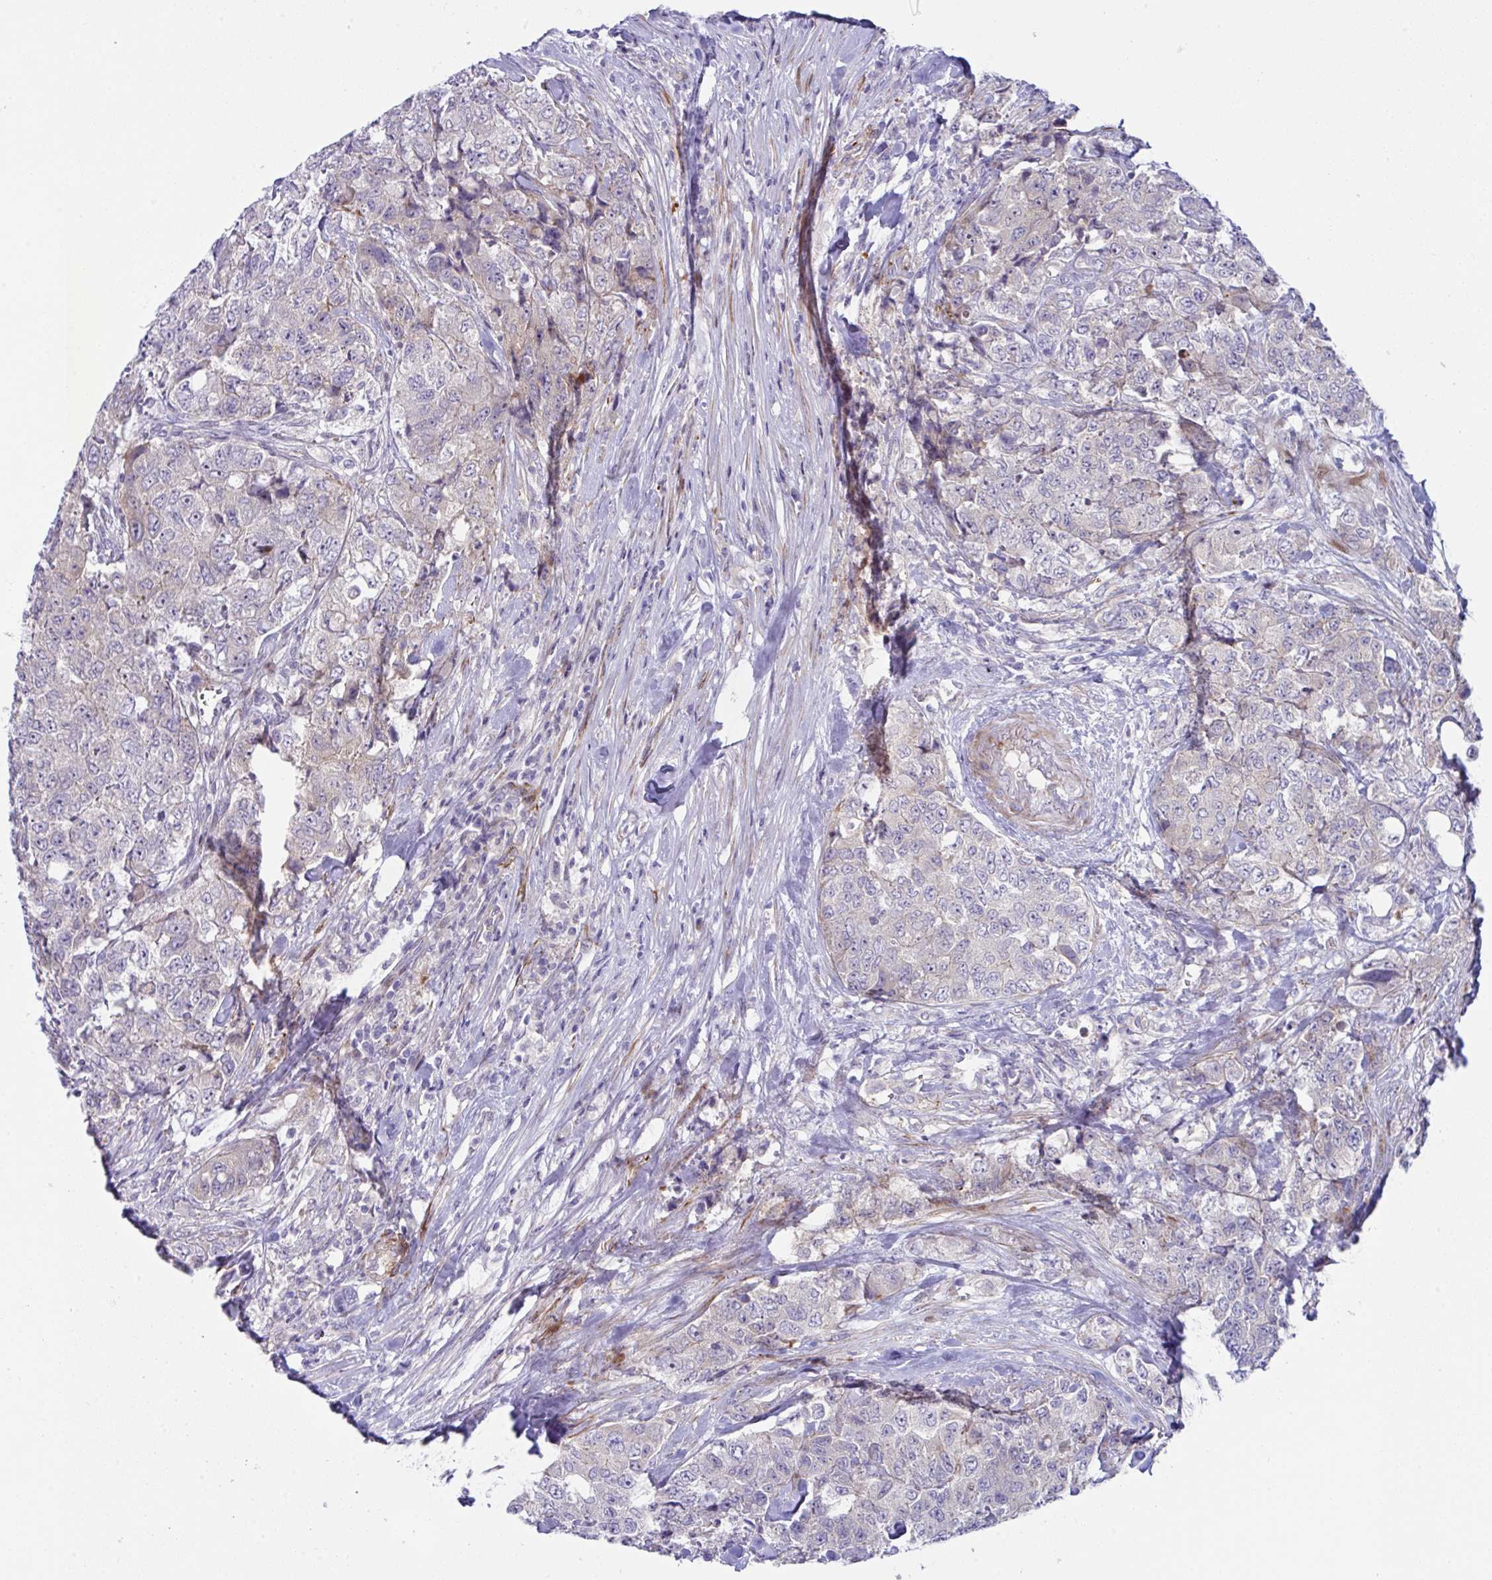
{"staining": {"intensity": "weak", "quantity": "<25%", "location": "cytoplasmic/membranous"}, "tissue": "urothelial cancer", "cell_type": "Tumor cells", "image_type": "cancer", "snomed": [{"axis": "morphology", "description": "Urothelial carcinoma, High grade"}, {"axis": "topography", "description": "Urinary bladder"}], "caption": "IHC image of neoplastic tissue: urothelial carcinoma (high-grade) stained with DAB (3,3'-diaminobenzidine) demonstrates no significant protein staining in tumor cells.", "gene": "ZNF713", "patient": {"sex": "female", "age": 78}}